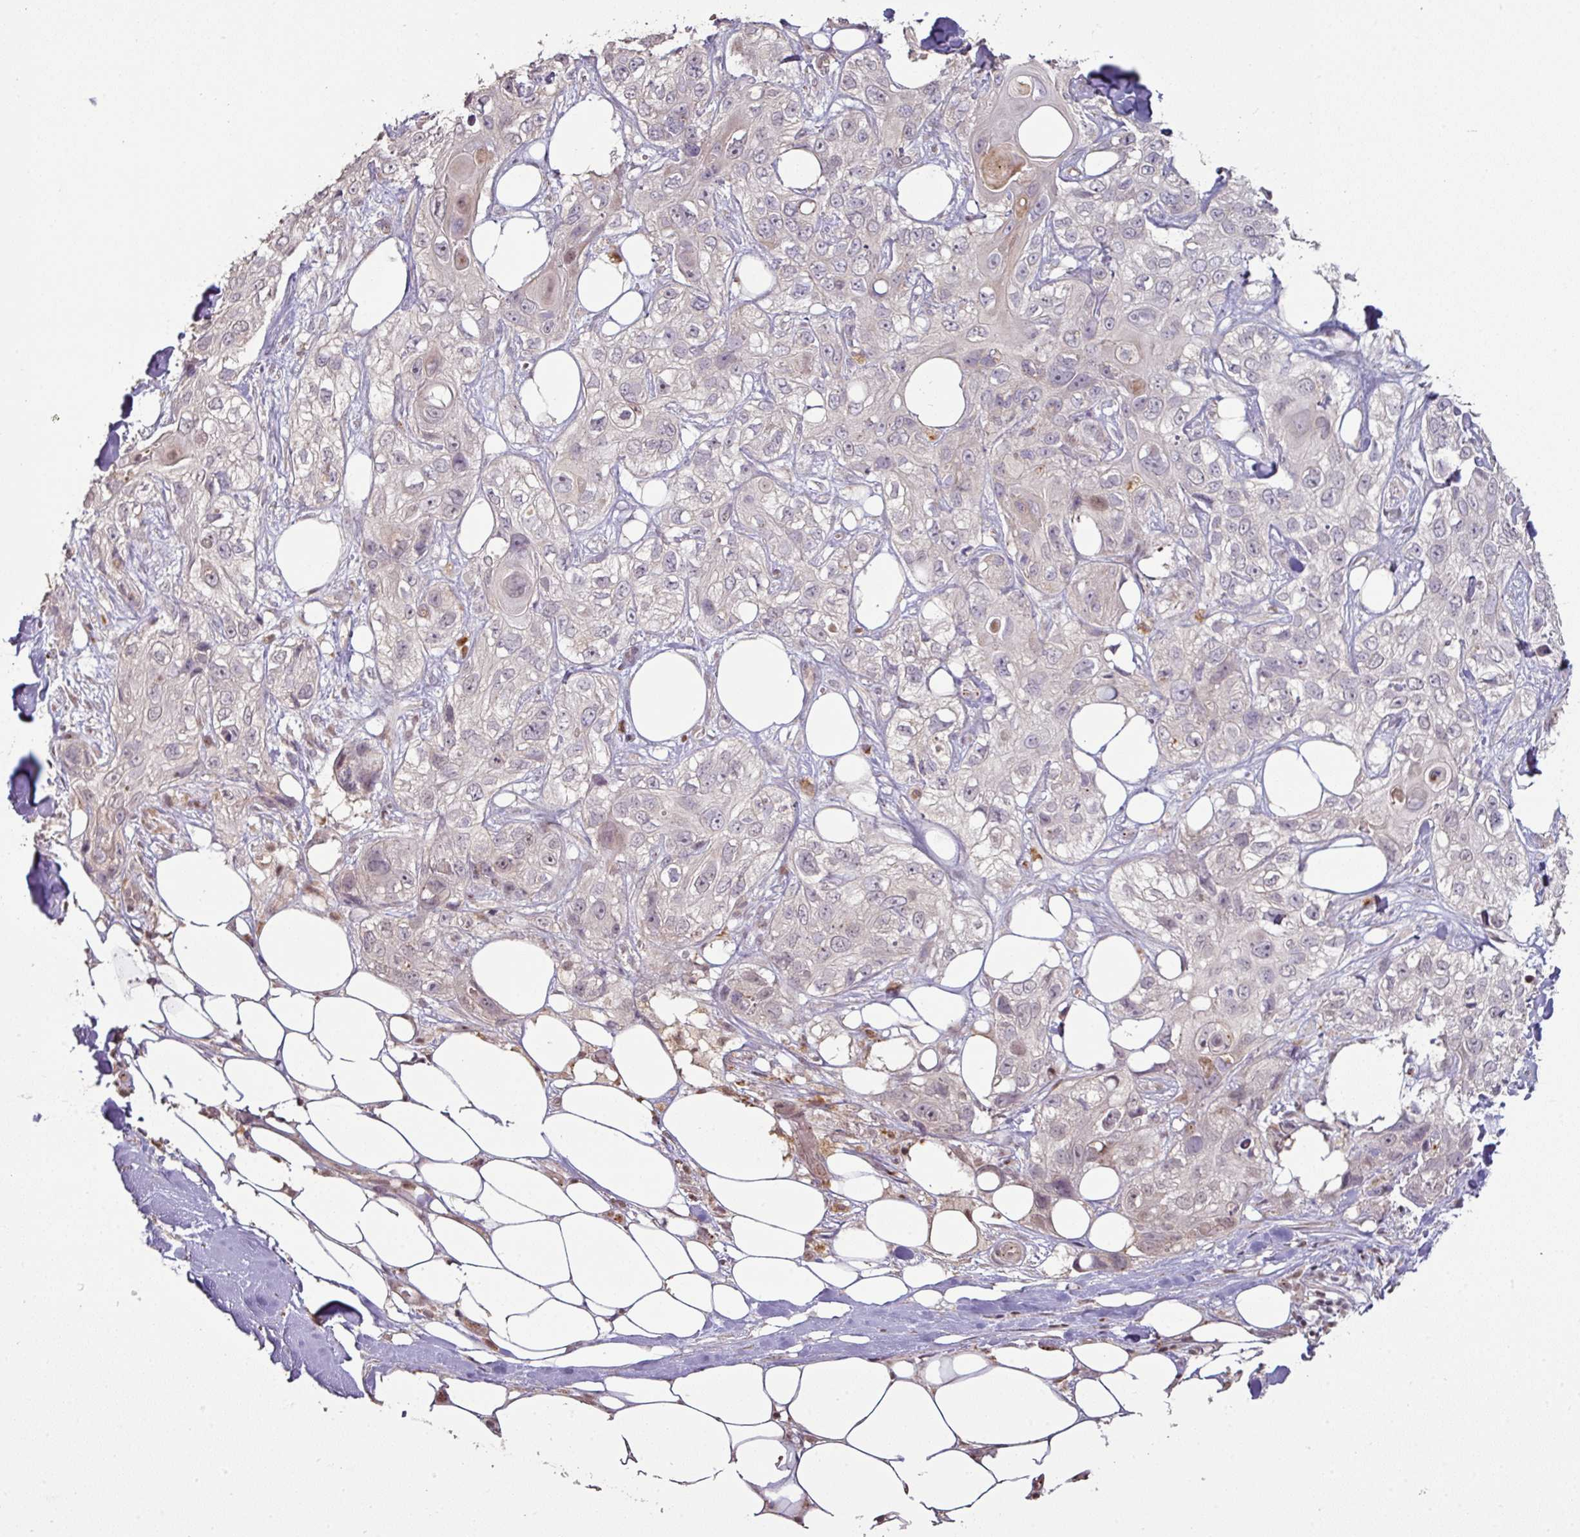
{"staining": {"intensity": "weak", "quantity": "<25%", "location": "nuclear"}, "tissue": "skin cancer", "cell_type": "Tumor cells", "image_type": "cancer", "snomed": [{"axis": "morphology", "description": "Normal tissue, NOS"}, {"axis": "morphology", "description": "Squamous cell carcinoma, NOS"}, {"axis": "topography", "description": "Skin"}], "caption": "Immunohistochemical staining of skin cancer displays no significant positivity in tumor cells.", "gene": "CXCR5", "patient": {"sex": "male", "age": 72}}